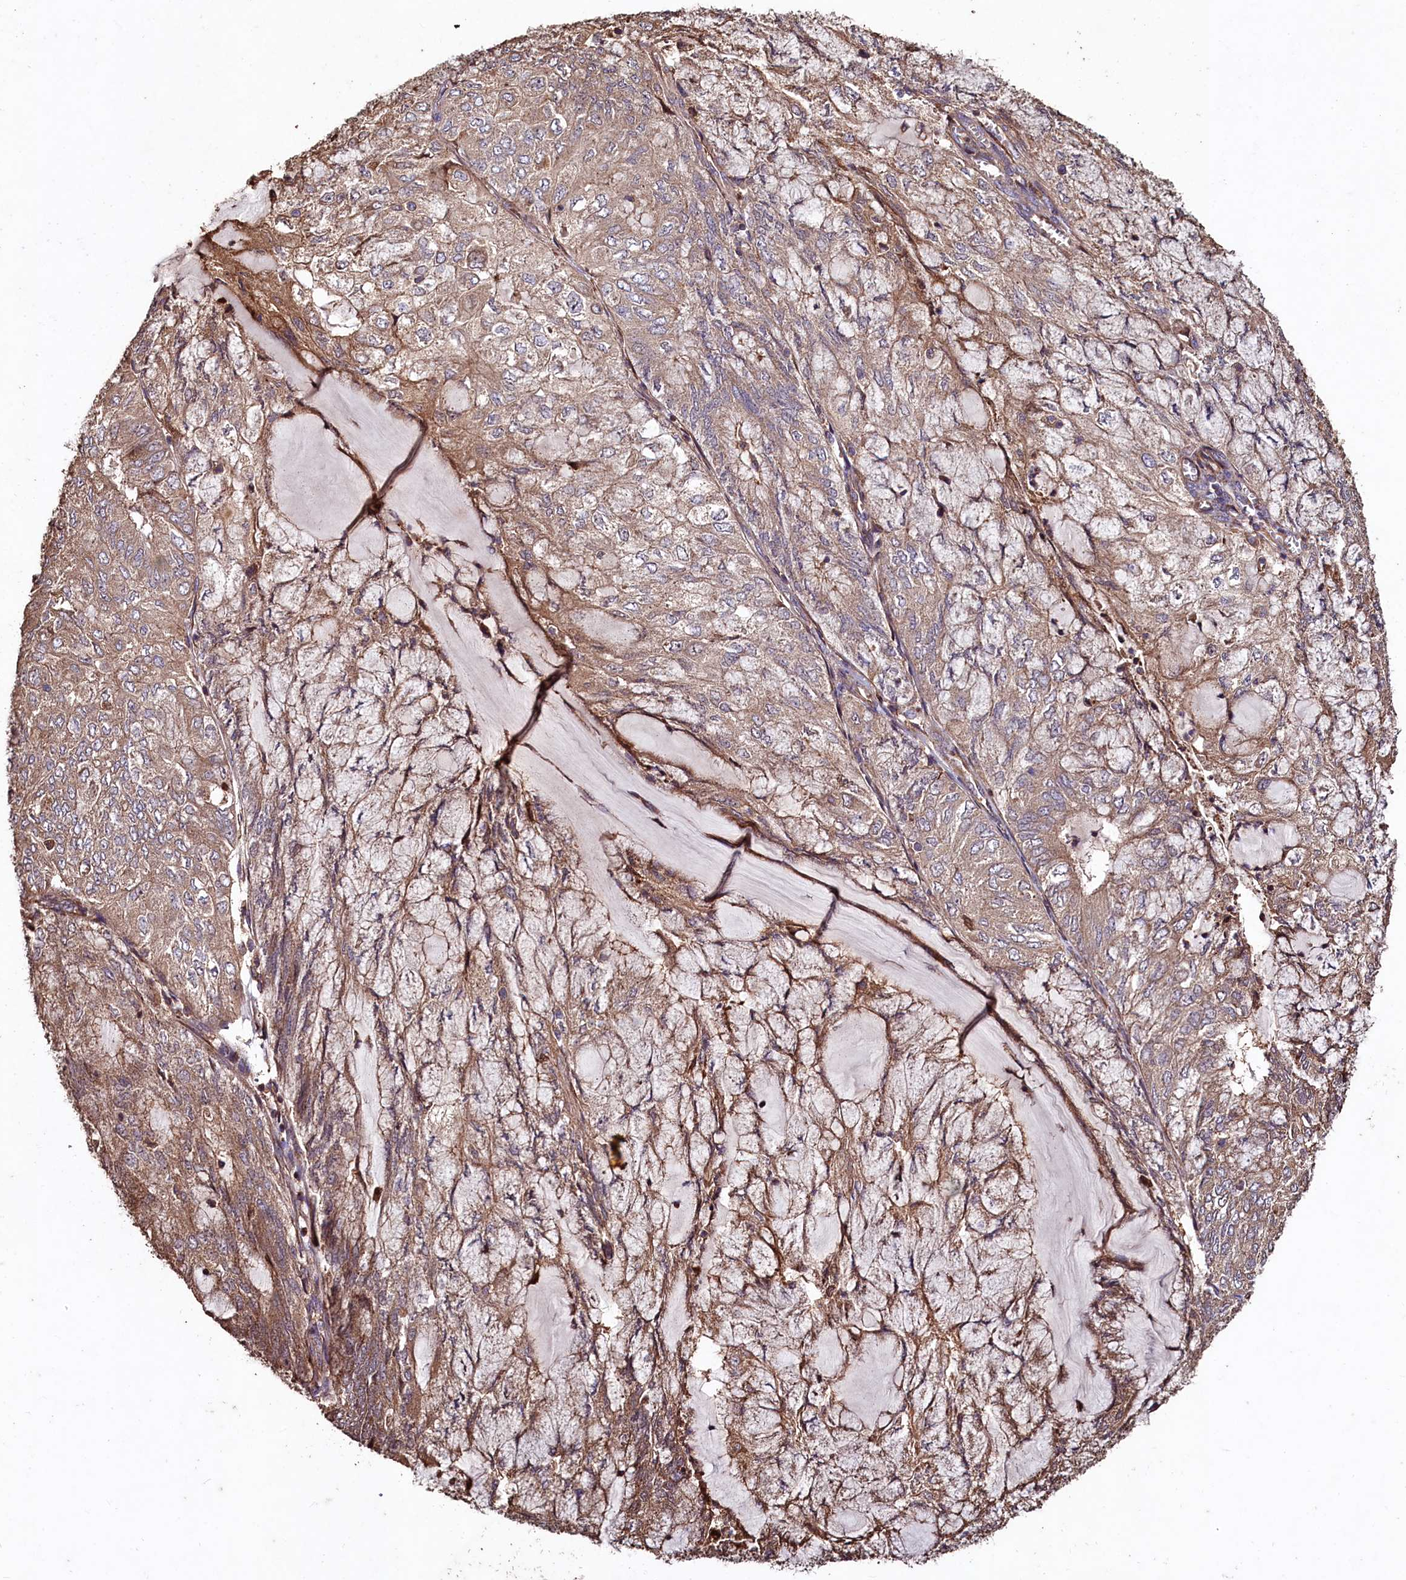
{"staining": {"intensity": "moderate", "quantity": "25%-75%", "location": "cytoplasmic/membranous"}, "tissue": "endometrial cancer", "cell_type": "Tumor cells", "image_type": "cancer", "snomed": [{"axis": "morphology", "description": "Adenocarcinoma, NOS"}, {"axis": "topography", "description": "Endometrium"}], "caption": "This histopathology image reveals IHC staining of human adenocarcinoma (endometrial), with medium moderate cytoplasmic/membranous positivity in about 25%-75% of tumor cells.", "gene": "TMEM98", "patient": {"sex": "female", "age": 81}}